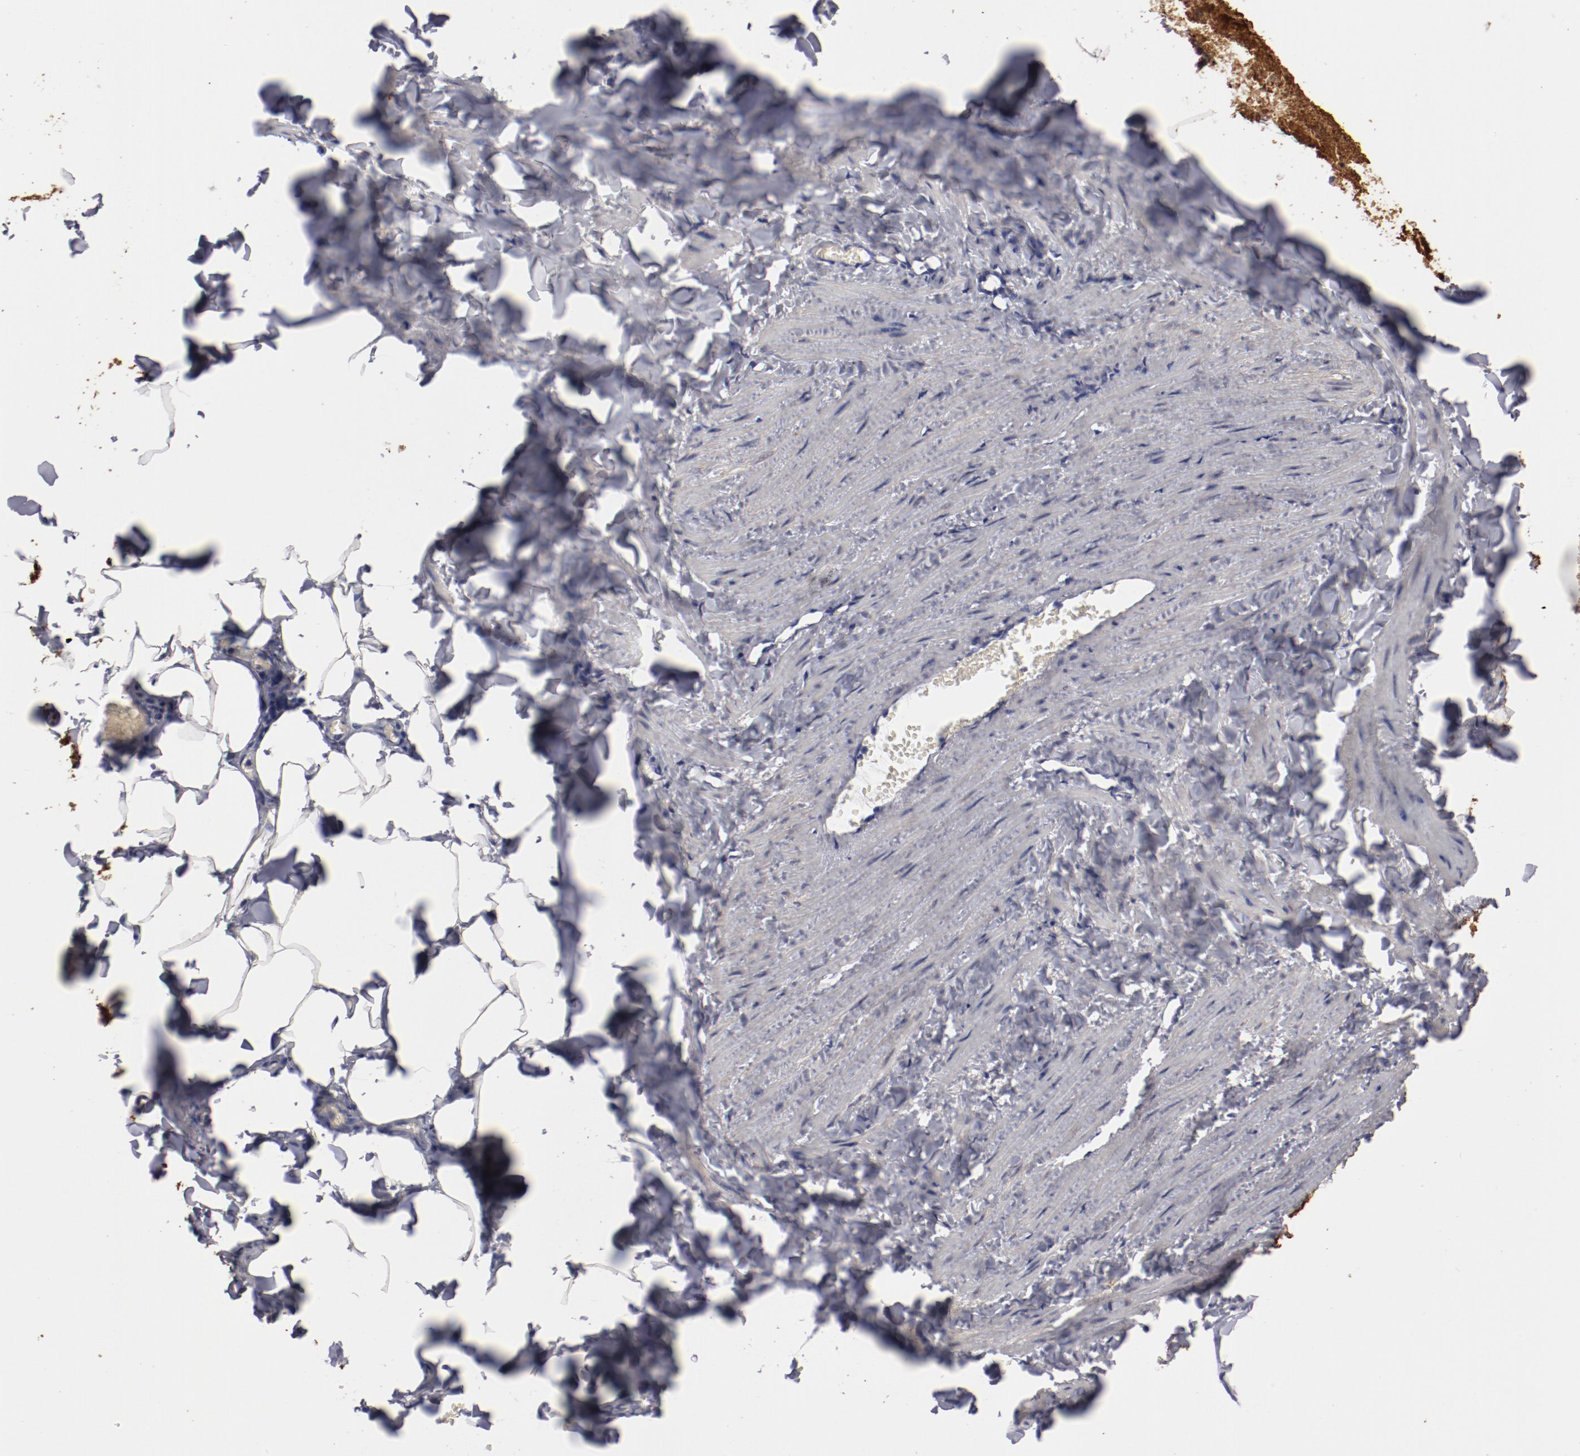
{"staining": {"intensity": "negative", "quantity": "none", "location": "none"}, "tissue": "adipose tissue", "cell_type": "Adipocytes", "image_type": "normal", "snomed": [{"axis": "morphology", "description": "Normal tissue, NOS"}, {"axis": "topography", "description": "Vascular tissue"}], "caption": "Immunohistochemistry (IHC) photomicrograph of normal human adipose tissue stained for a protein (brown), which exhibits no positivity in adipocytes.", "gene": "LRRC75B", "patient": {"sex": "male", "age": 41}}